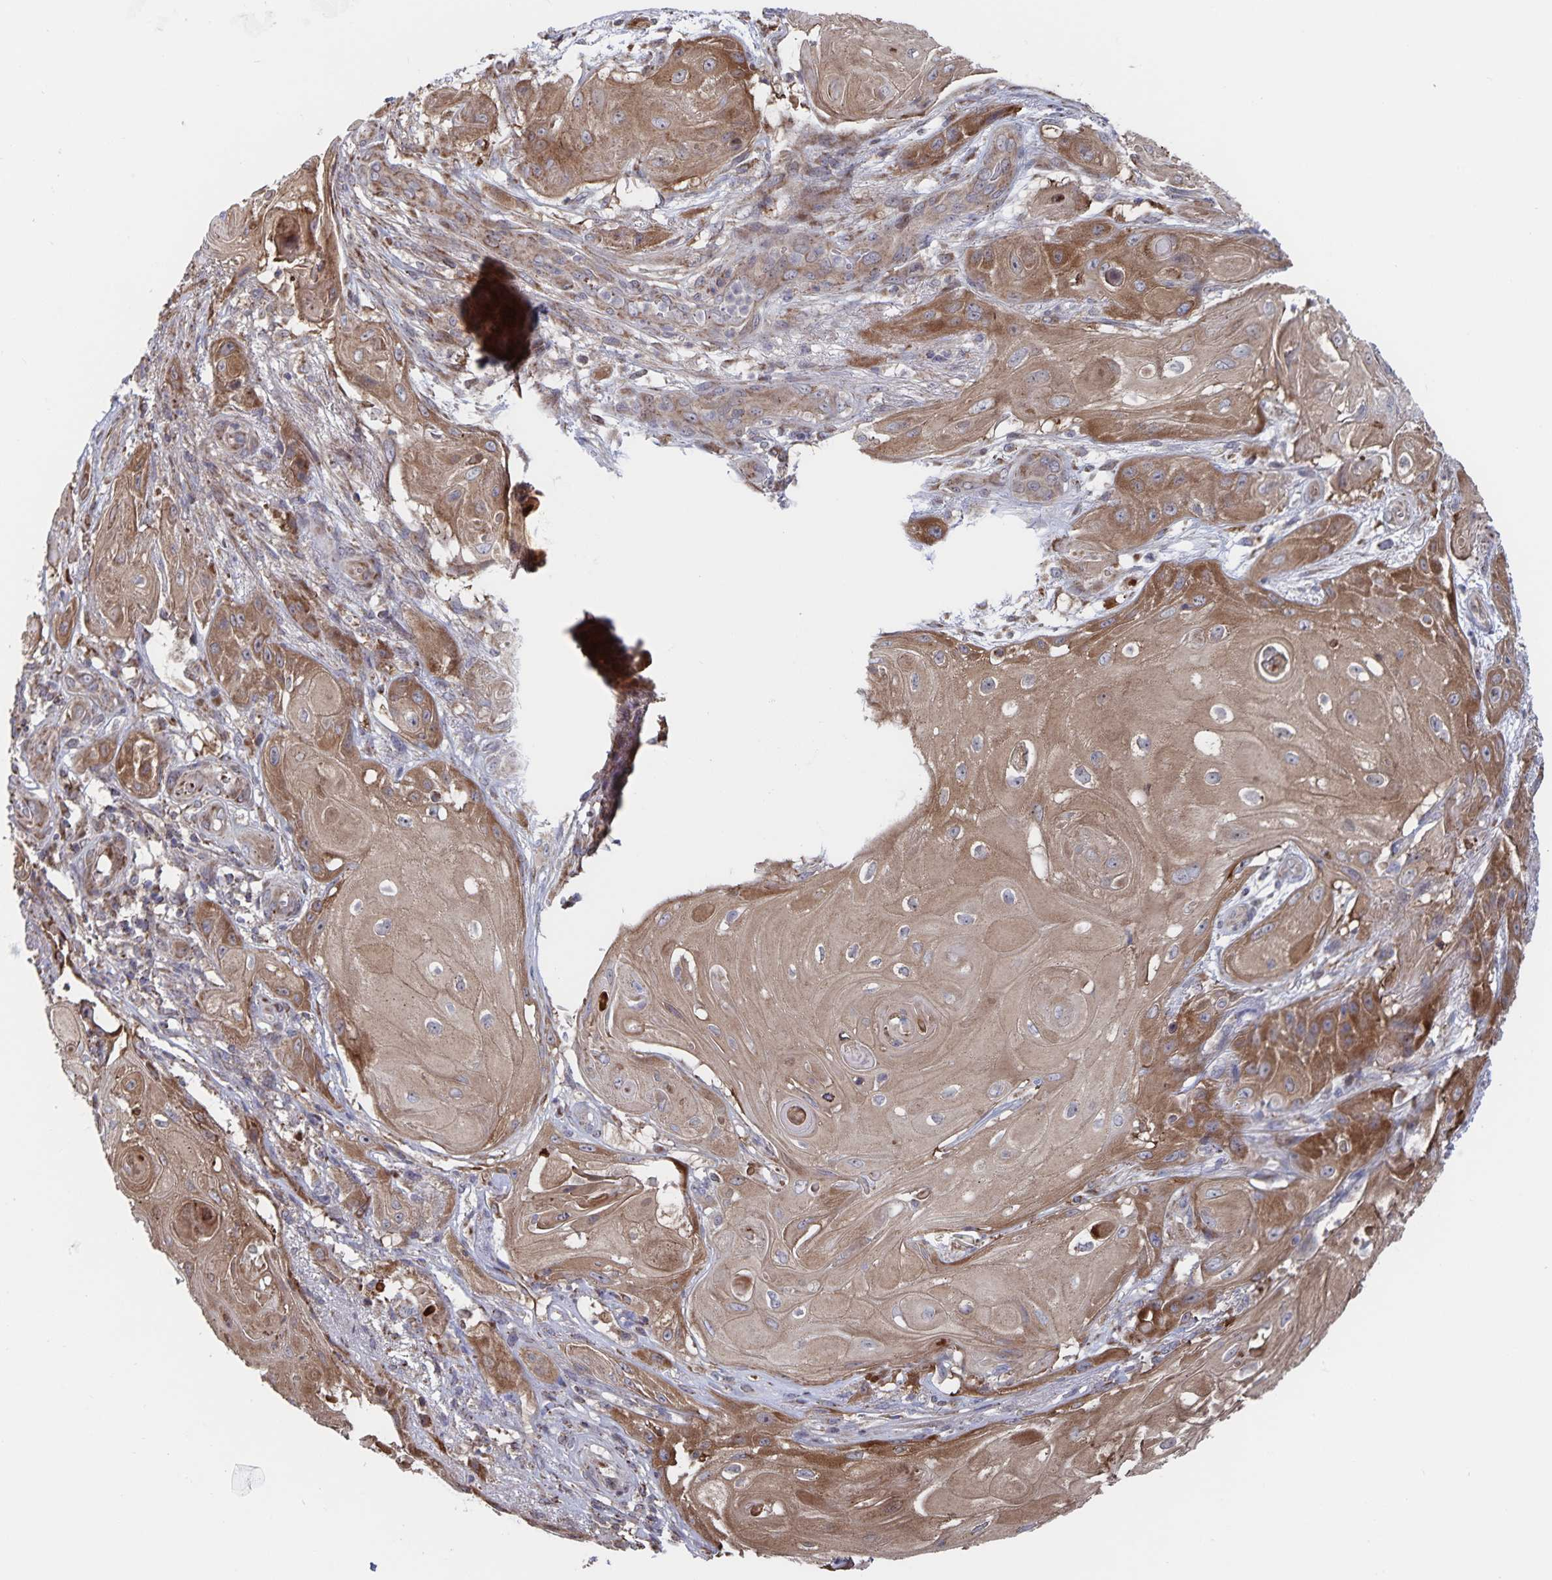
{"staining": {"intensity": "moderate", "quantity": ">75%", "location": "cytoplasmic/membranous"}, "tissue": "skin cancer", "cell_type": "Tumor cells", "image_type": "cancer", "snomed": [{"axis": "morphology", "description": "Squamous cell carcinoma, NOS"}, {"axis": "topography", "description": "Skin"}], "caption": "Skin squamous cell carcinoma tissue reveals moderate cytoplasmic/membranous staining in about >75% of tumor cells", "gene": "ACACA", "patient": {"sex": "male", "age": 62}}